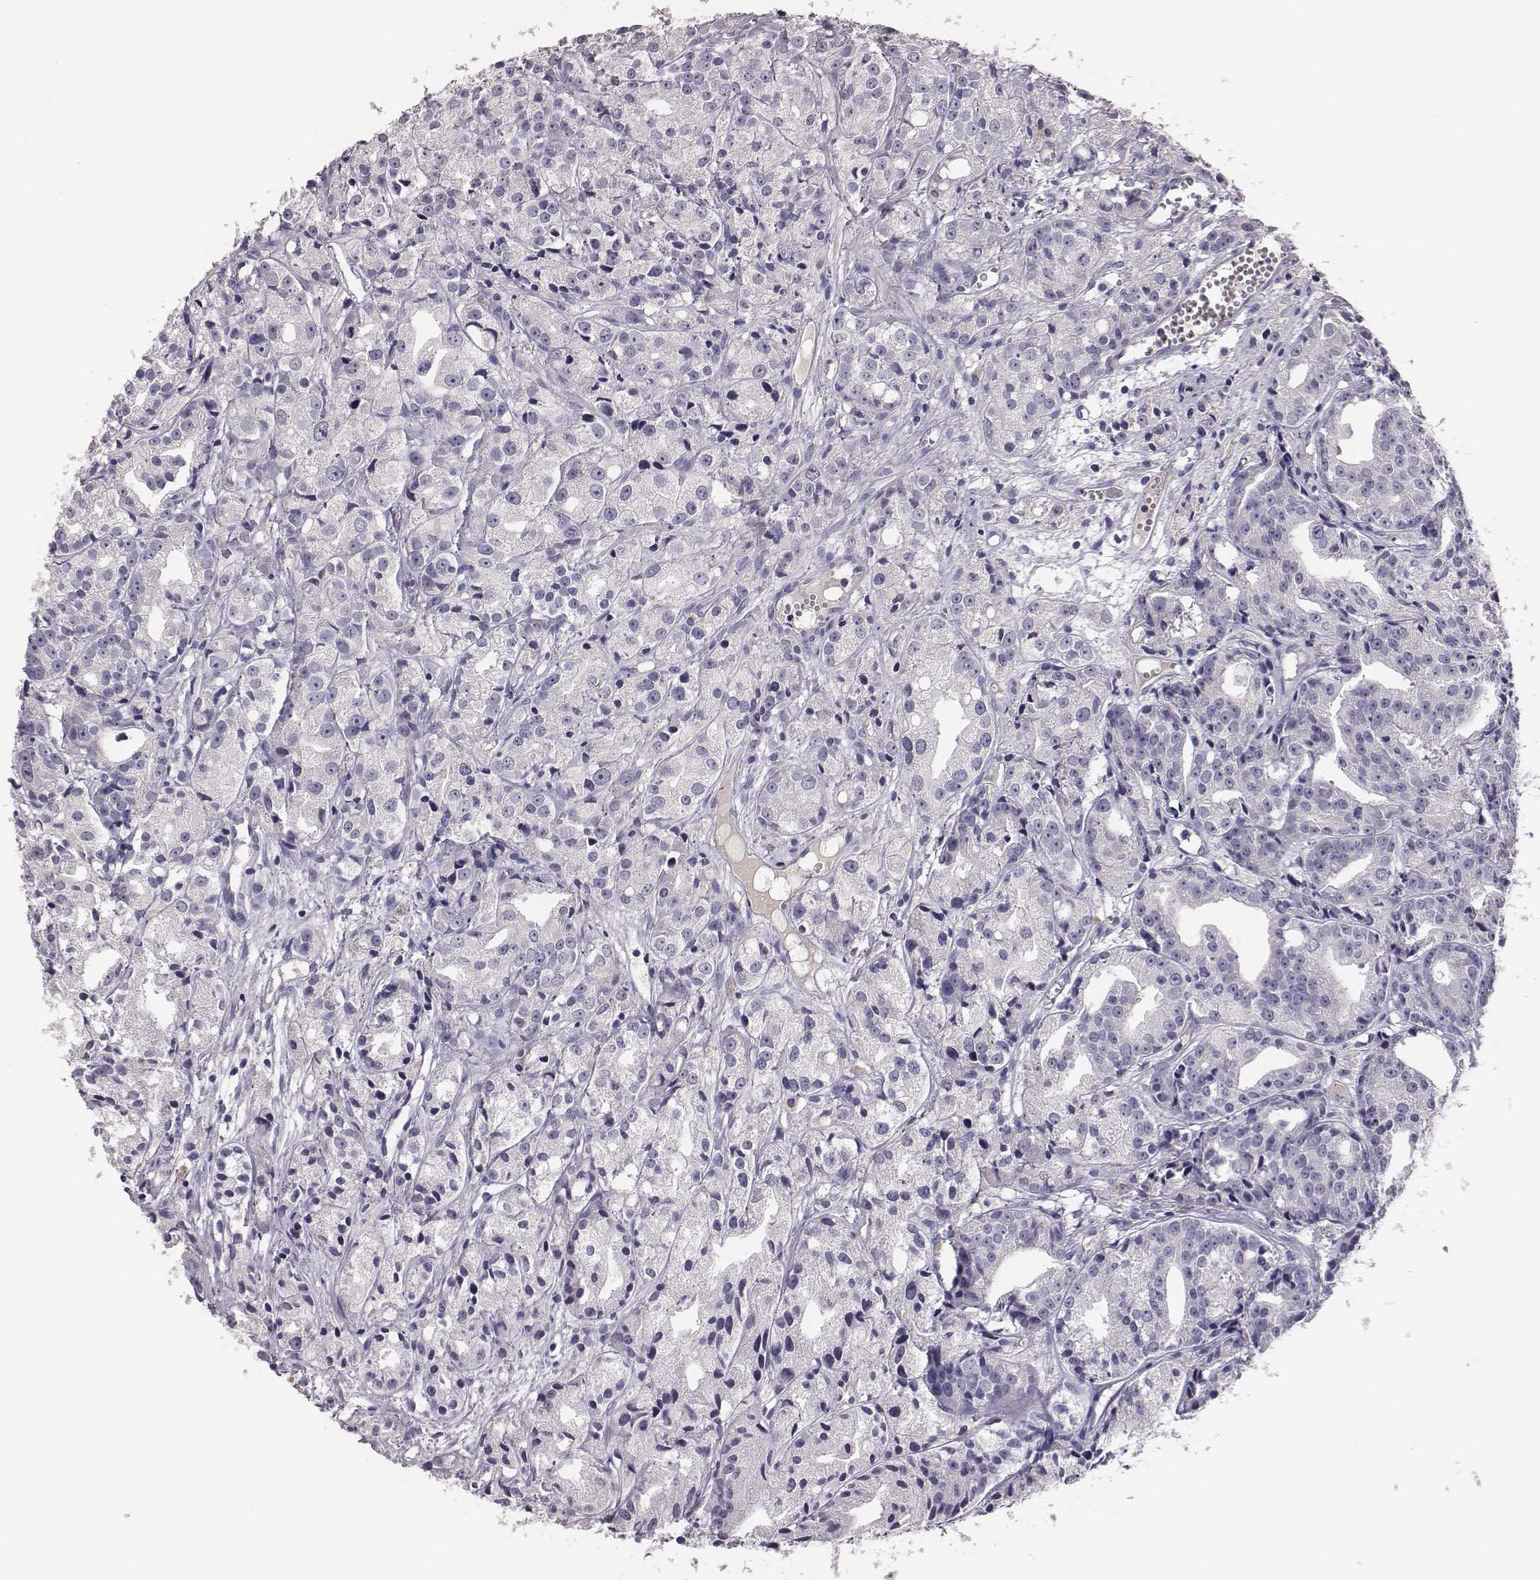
{"staining": {"intensity": "negative", "quantity": "none", "location": "none"}, "tissue": "prostate cancer", "cell_type": "Tumor cells", "image_type": "cancer", "snomed": [{"axis": "morphology", "description": "Adenocarcinoma, Medium grade"}, {"axis": "topography", "description": "Prostate"}], "caption": "Immunohistochemical staining of prostate adenocarcinoma (medium-grade) reveals no significant expression in tumor cells.", "gene": "EN1", "patient": {"sex": "male", "age": 74}}